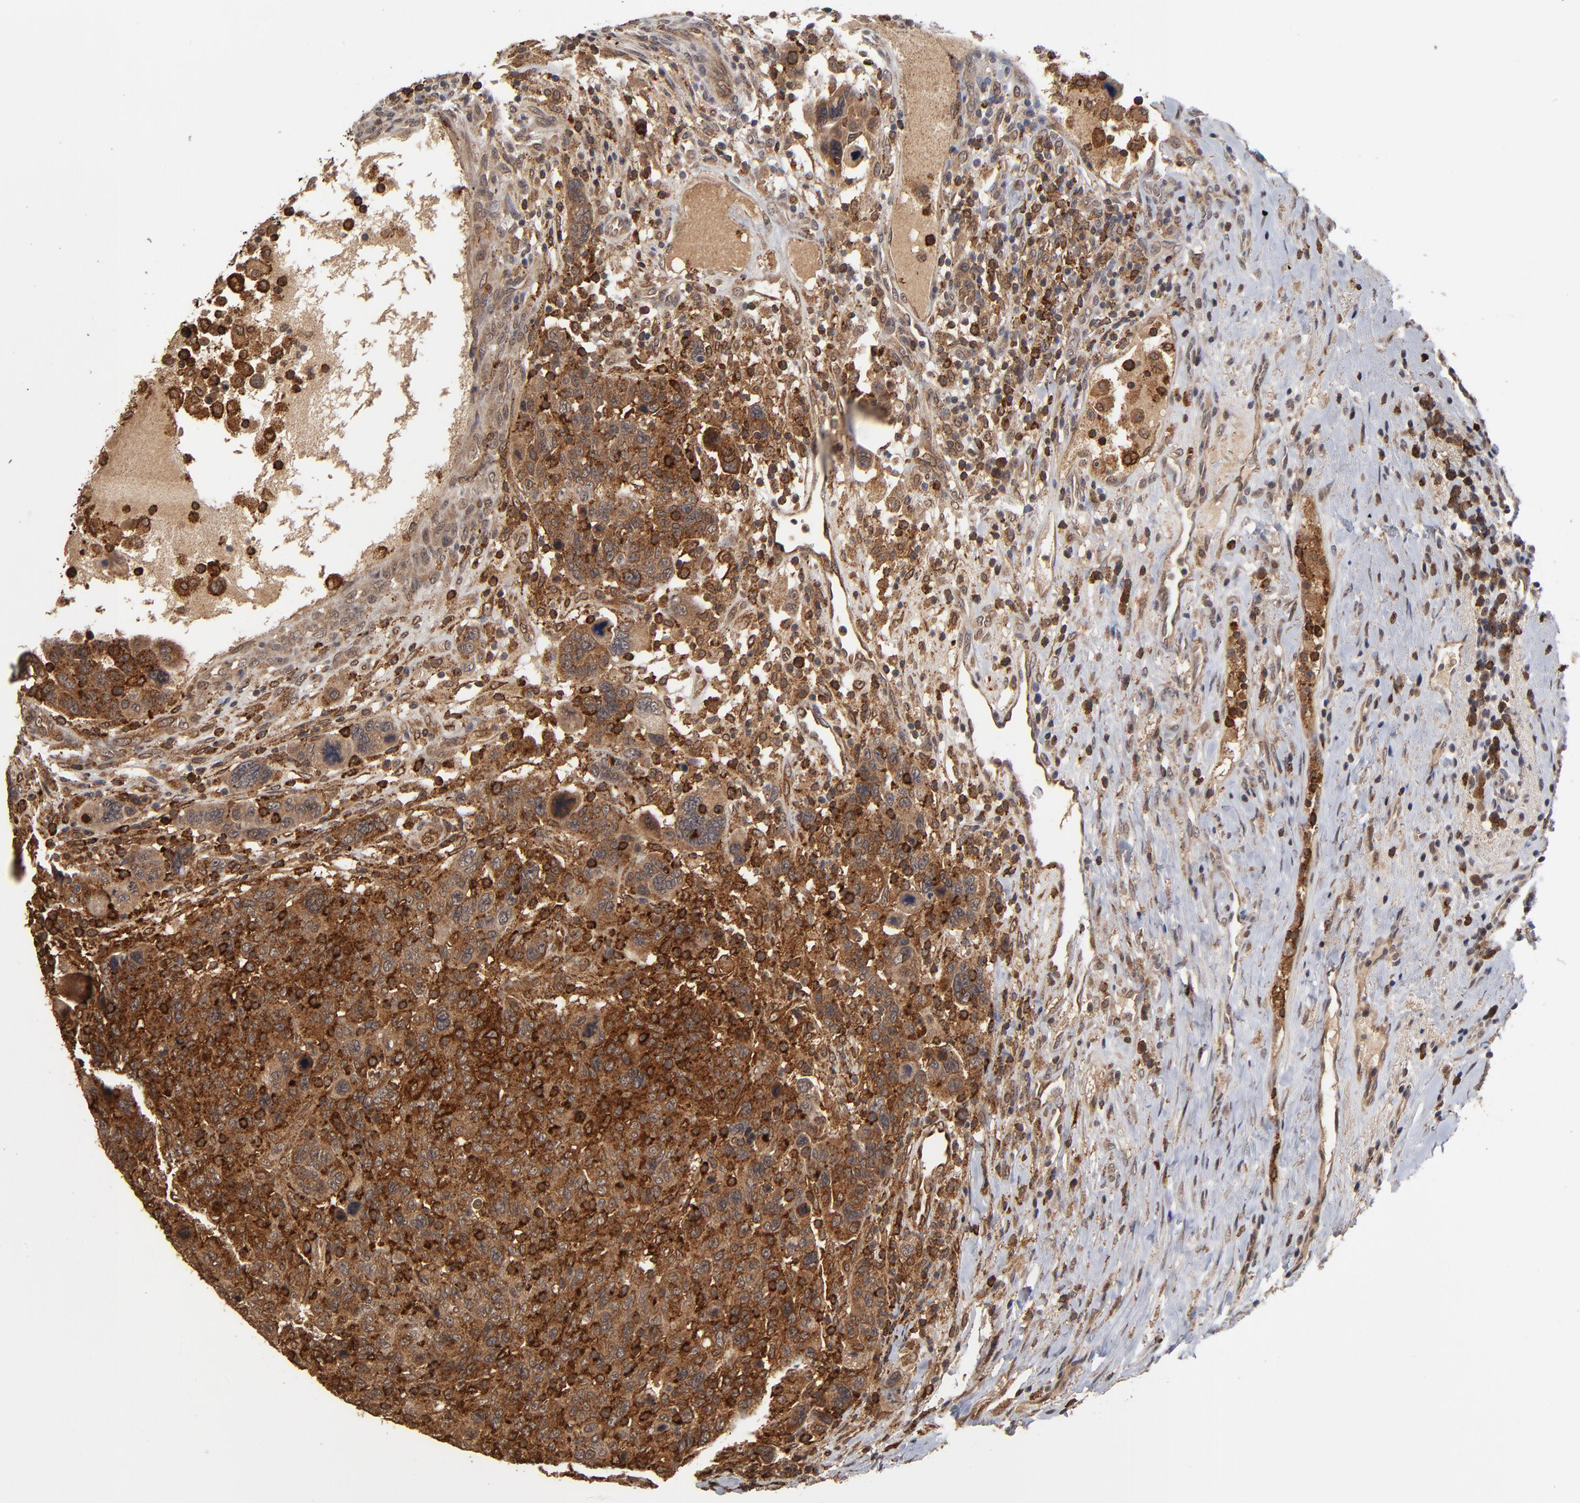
{"staining": {"intensity": "strong", "quantity": ">75%", "location": "cytoplasmic/membranous"}, "tissue": "breast cancer", "cell_type": "Tumor cells", "image_type": "cancer", "snomed": [{"axis": "morphology", "description": "Duct carcinoma"}, {"axis": "topography", "description": "Breast"}], "caption": "Breast cancer (infiltrating ductal carcinoma) stained for a protein (brown) shows strong cytoplasmic/membranous positive positivity in about >75% of tumor cells.", "gene": "ASB8", "patient": {"sex": "female", "age": 37}}